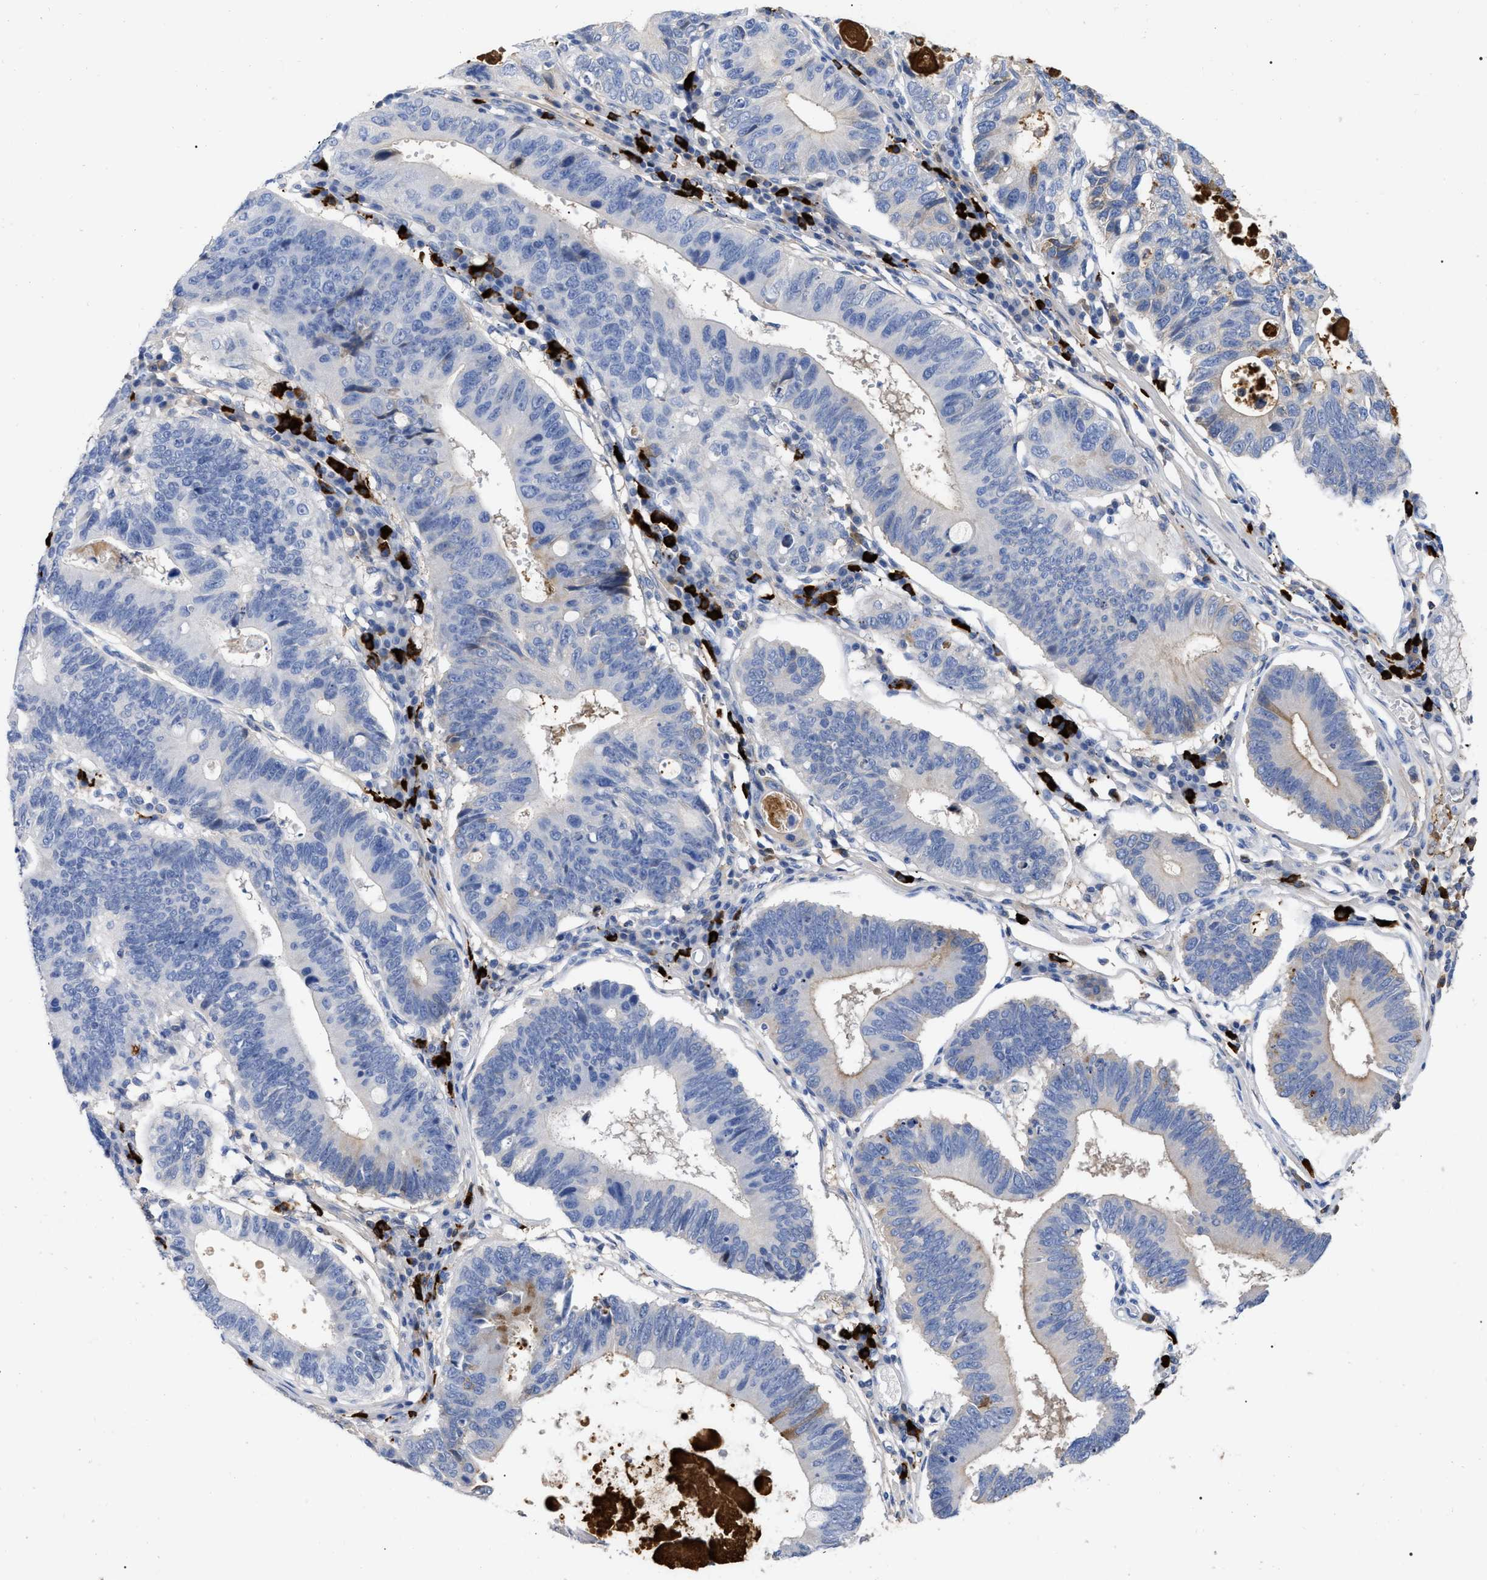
{"staining": {"intensity": "negative", "quantity": "none", "location": "none"}, "tissue": "stomach cancer", "cell_type": "Tumor cells", "image_type": "cancer", "snomed": [{"axis": "morphology", "description": "Adenocarcinoma, NOS"}, {"axis": "topography", "description": "Stomach"}], "caption": "An IHC micrograph of adenocarcinoma (stomach) is shown. There is no staining in tumor cells of adenocarcinoma (stomach). (Stains: DAB immunohistochemistry (IHC) with hematoxylin counter stain, Microscopy: brightfield microscopy at high magnification).", "gene": "IGHV5-51", "patient": {"sex": "male", "age": 59}}